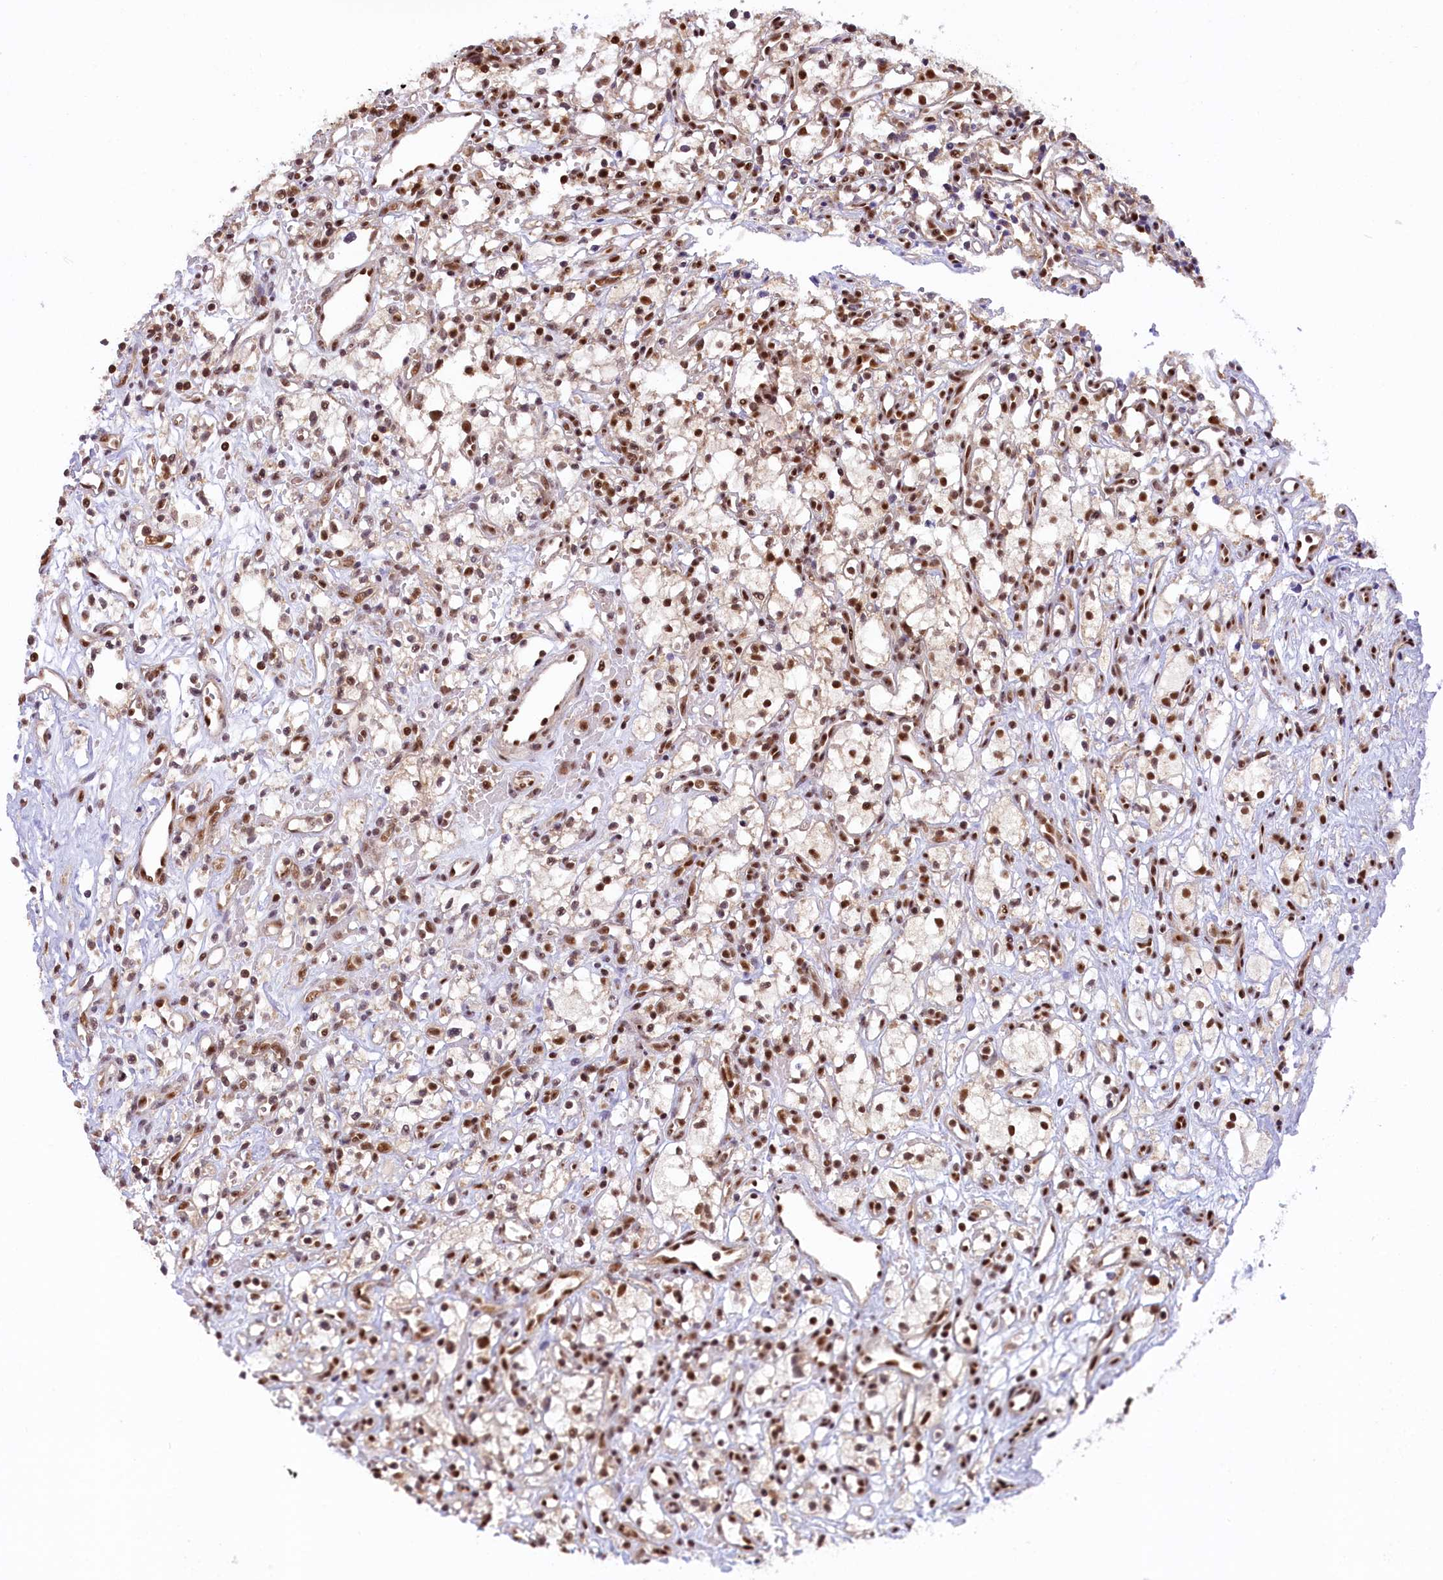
{"staining": {"intensity": "moderate", "quantity": ">75%", "location": "nuclear"}, "tissue": "renal cancer", "cell_type": "Tumor cells", "image_type": "cancer", "snomed": [{"axis": "morphology", "description": "Adenocarcinoma, NOS"}, {"axis": "topography", "description": "Kidney"}], "caption": "Tumor cells show medium levels of moderate nuclear positivity in about >75% of cells in human renal cancer (adenocarcinoma). (DAB (3,3'-diaminobenzidine) = brown stain, brightfield microscopy at high magnification).", "gene": "CARD8", "patient": {"sex": "male", "age": 59}}